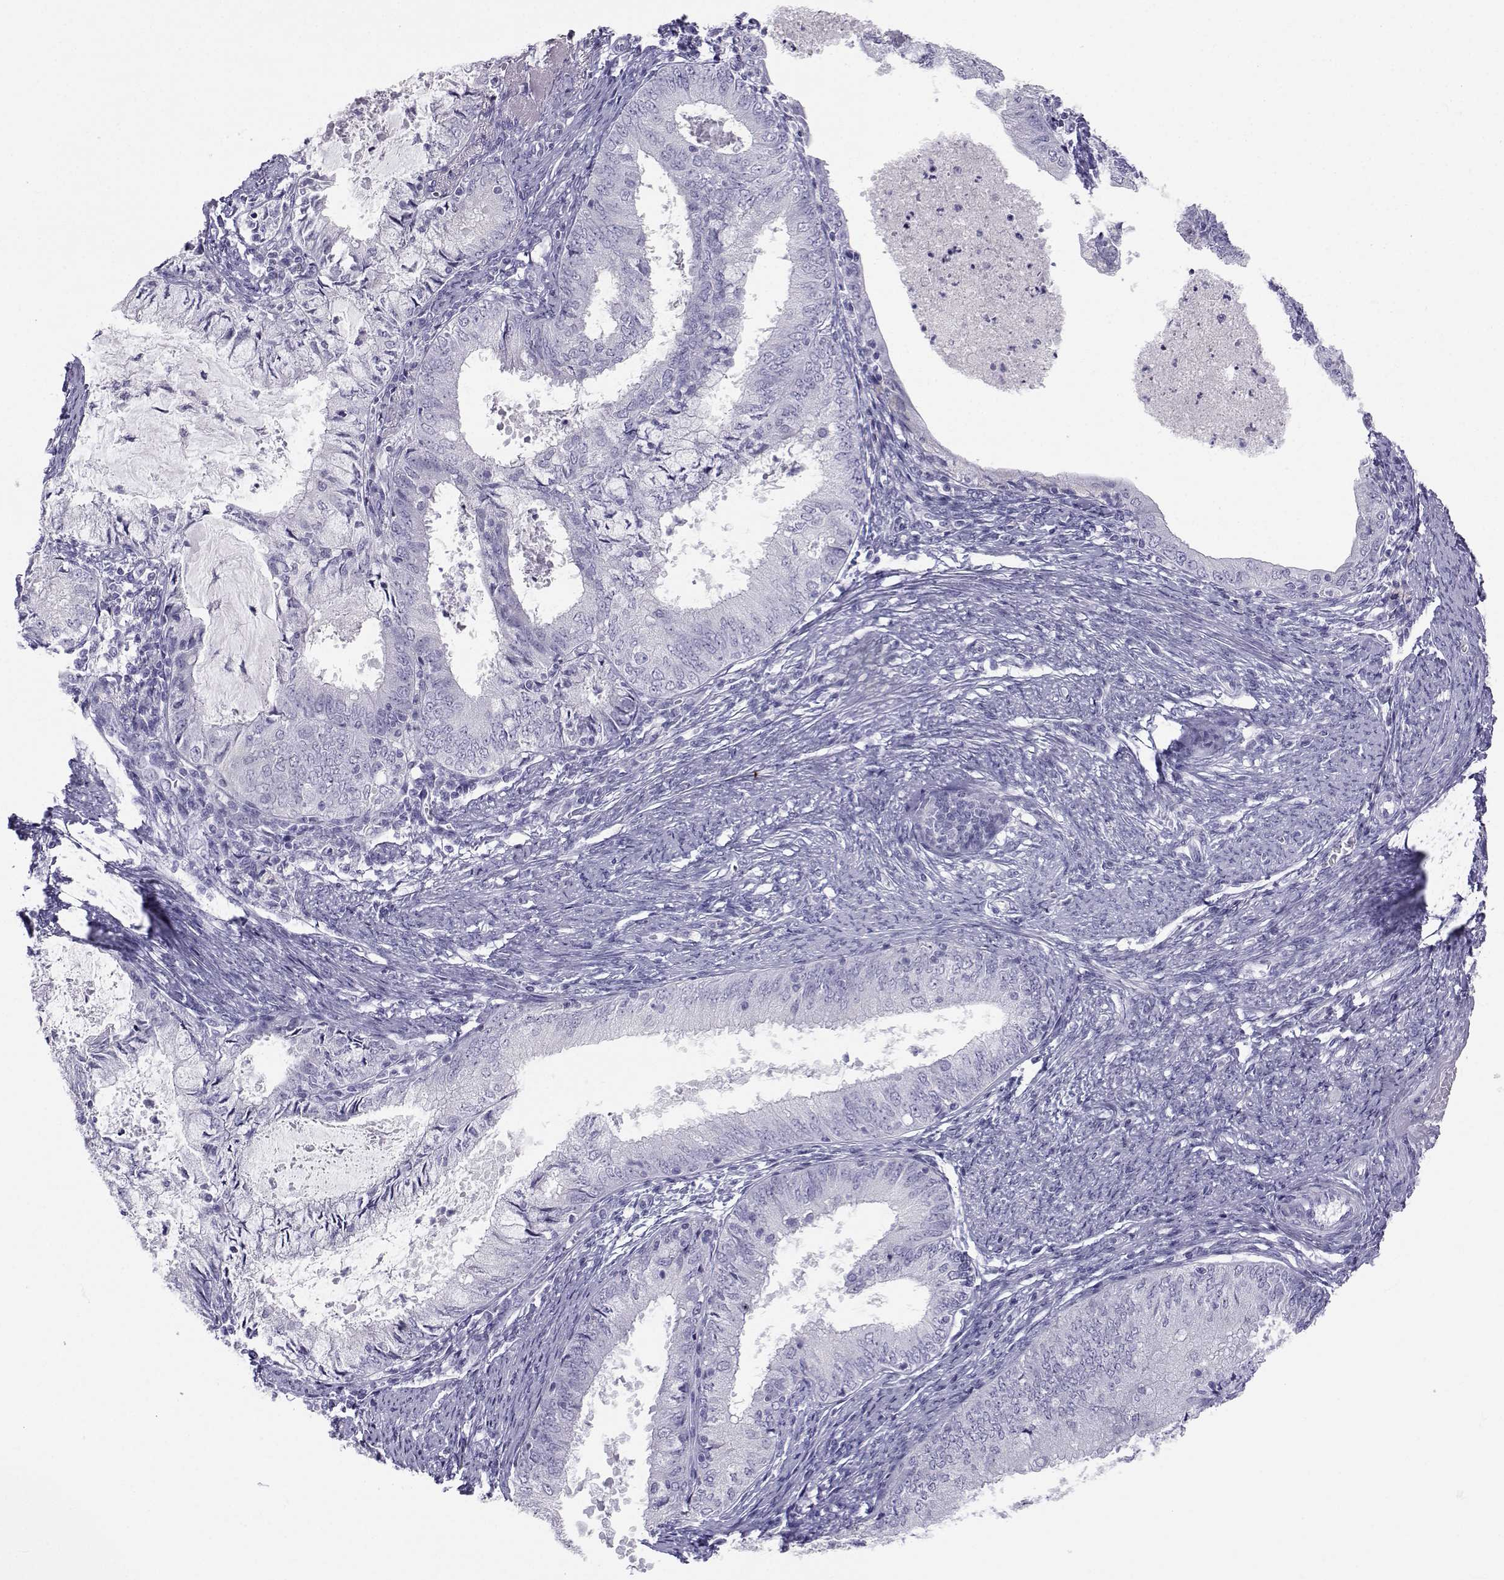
{"staining": {"intensity": "negative", "quantity": "none", "location": "none"}, "tissue": "endometrial cancer", "cell_type": "Tumor cells", "image_type": "cancer", "snomed": [{"axis": "morphology", "description": "Adenocarcinoma, NOS"}, {"axis": "topography", "description": "Endometrium"}], "caption": "Micrograph shows no protein expression in tumor cells of adenocarcinoma (endometrial) tissue.", "gene": "SLC6A3", "patient": {"sex": "female", "age": 57}}